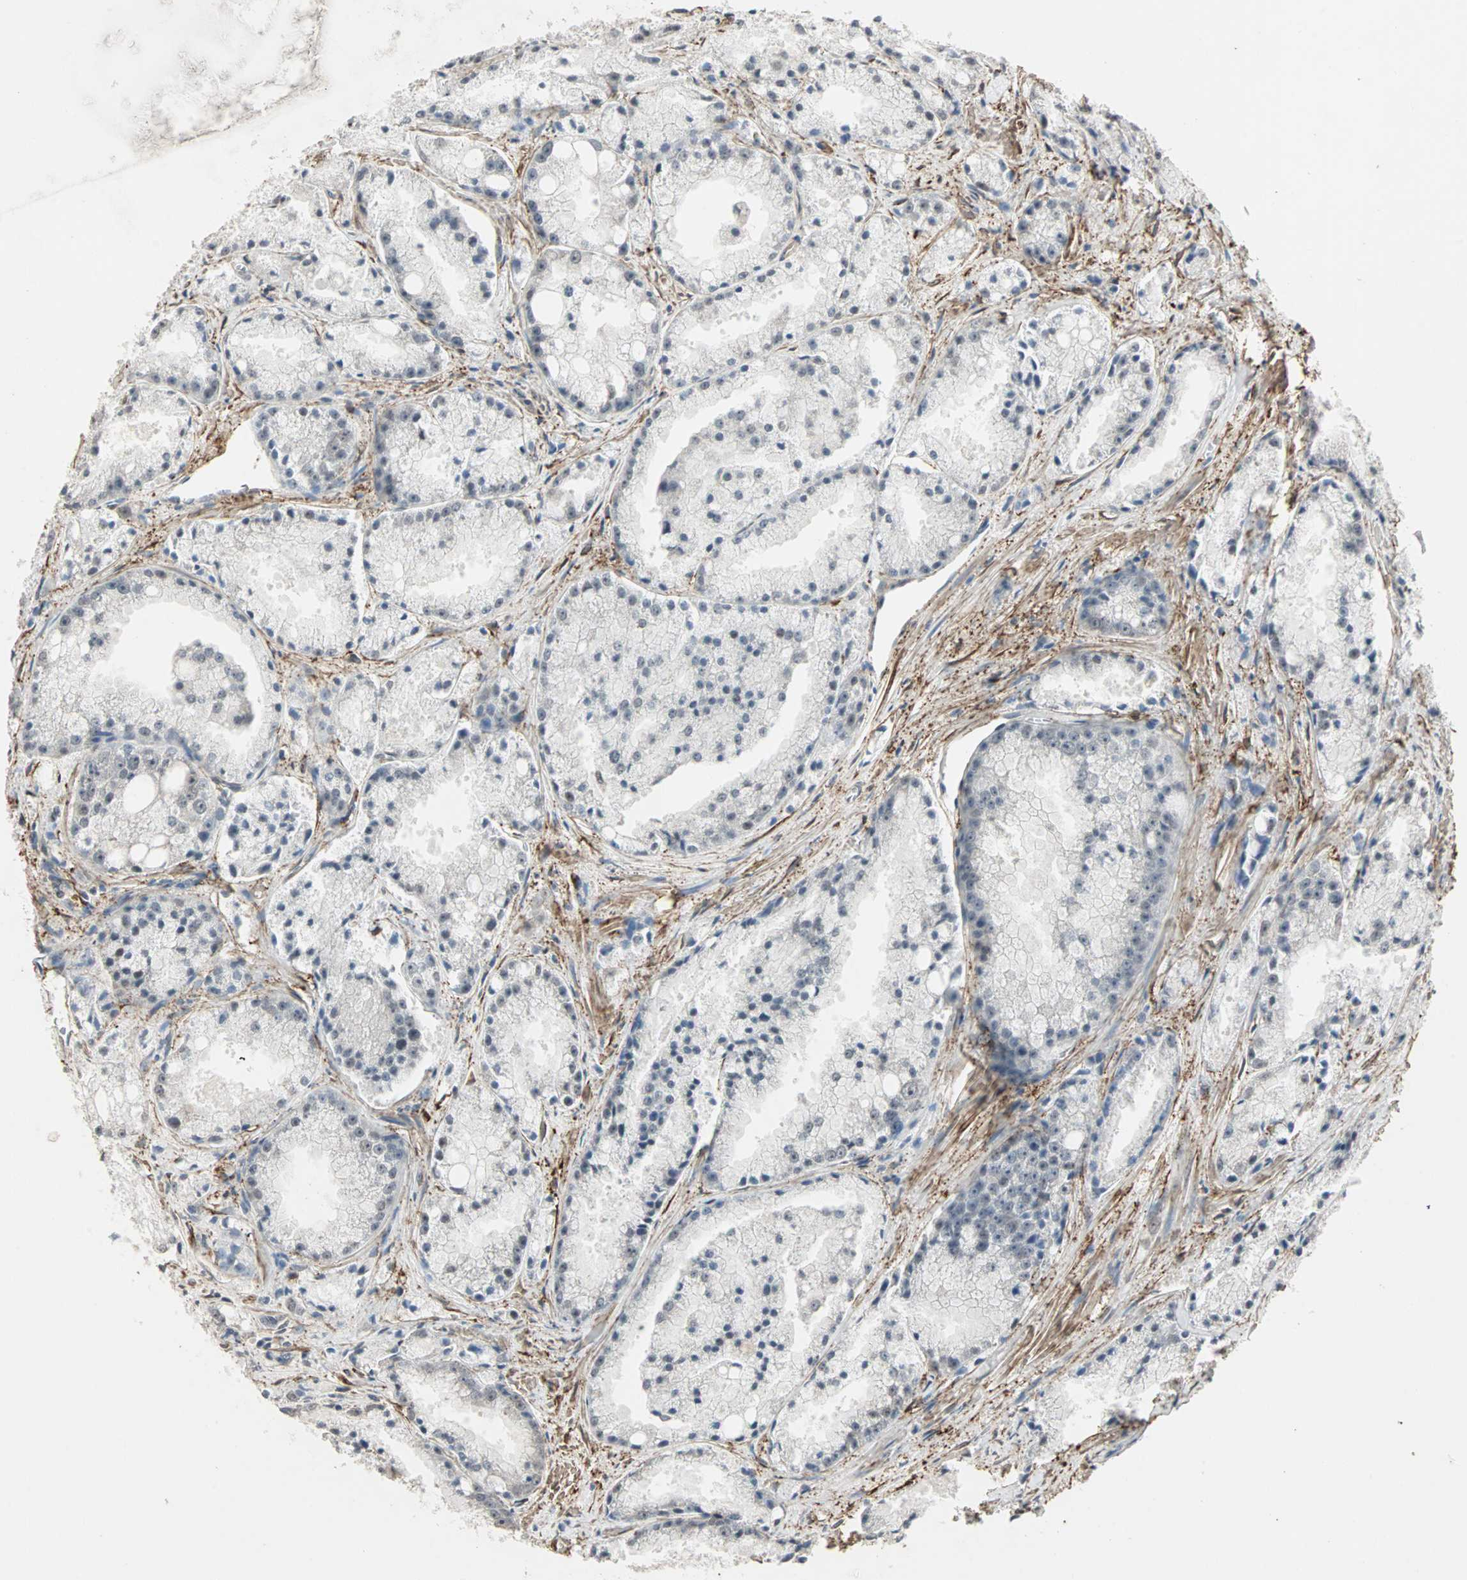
{"staining": {"intensity": "negative", "quantity": "none", "location": "none"}, "tissue": "prostate cancer", "cell_type": "Tumor cells", "image_type": "cancer", "snomed": [{"axis": "morphology", "description": "Adenocarcinoma, Low grade"}, {"axis": "topography", "description": "Prostate"}], "caption": "An image of prostate cancer (adenocarcinoma (low-grade)) stained for a protein shows no brown staining in tumor cells.", "gene": "TRPV4", "patient": {"sex": "male", "age": 64}}